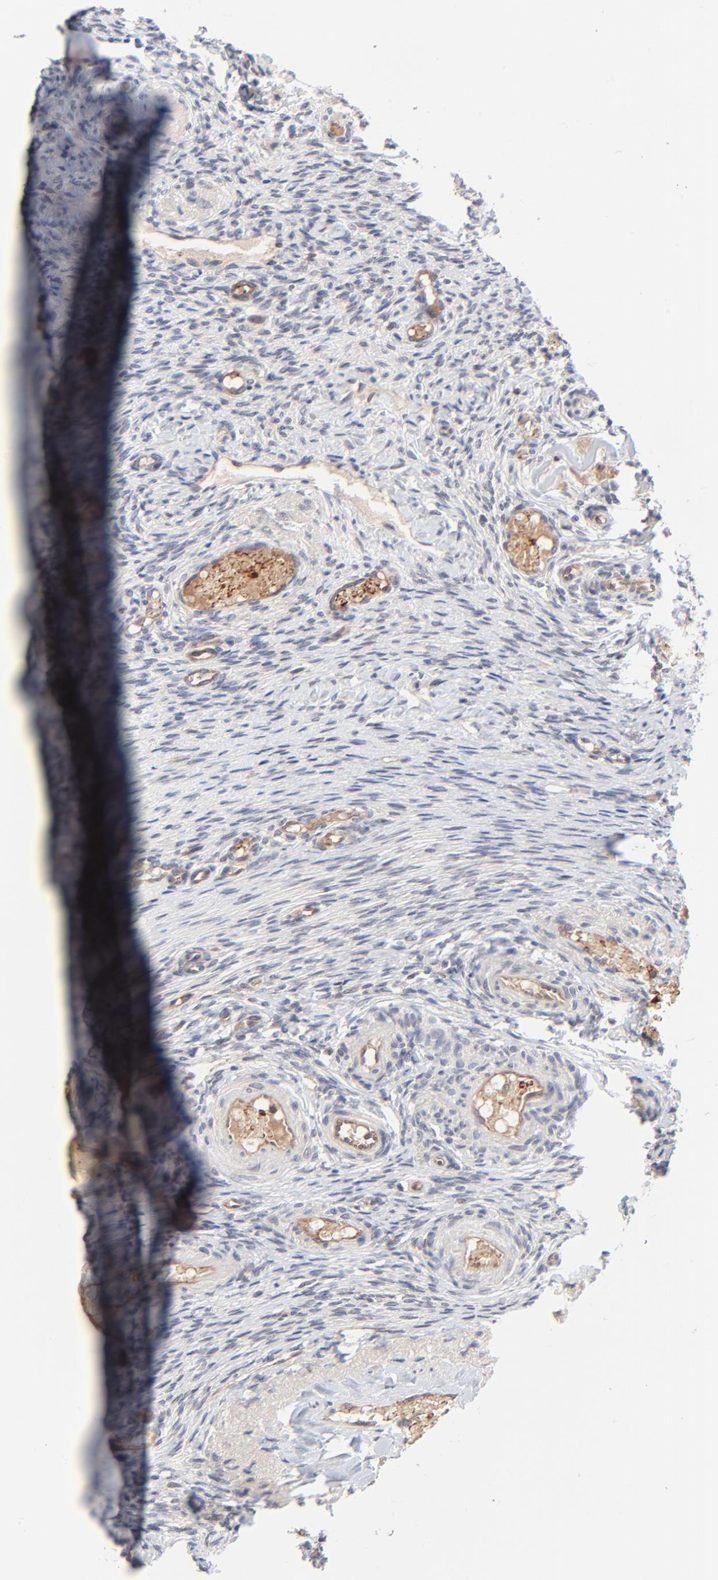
{"staining": {"intensity": "negative", "quantity": "none", "location": "none"}, "tissue": "ovary", "cell_type": "Ovarian stroma cells", "image_type": "normal", "snomed": [{"axis": "morphology", "description": "Normal tissue, NOS"}, {"axis": "topography", "description": "Ovary"}], "caption": "IHC image of benign human ovary stained for a protein (brown), which reveals no positivity in ovarian stroma cells.", "gene": "CASP10", "patient": {"sex": "female", "age": 60}}